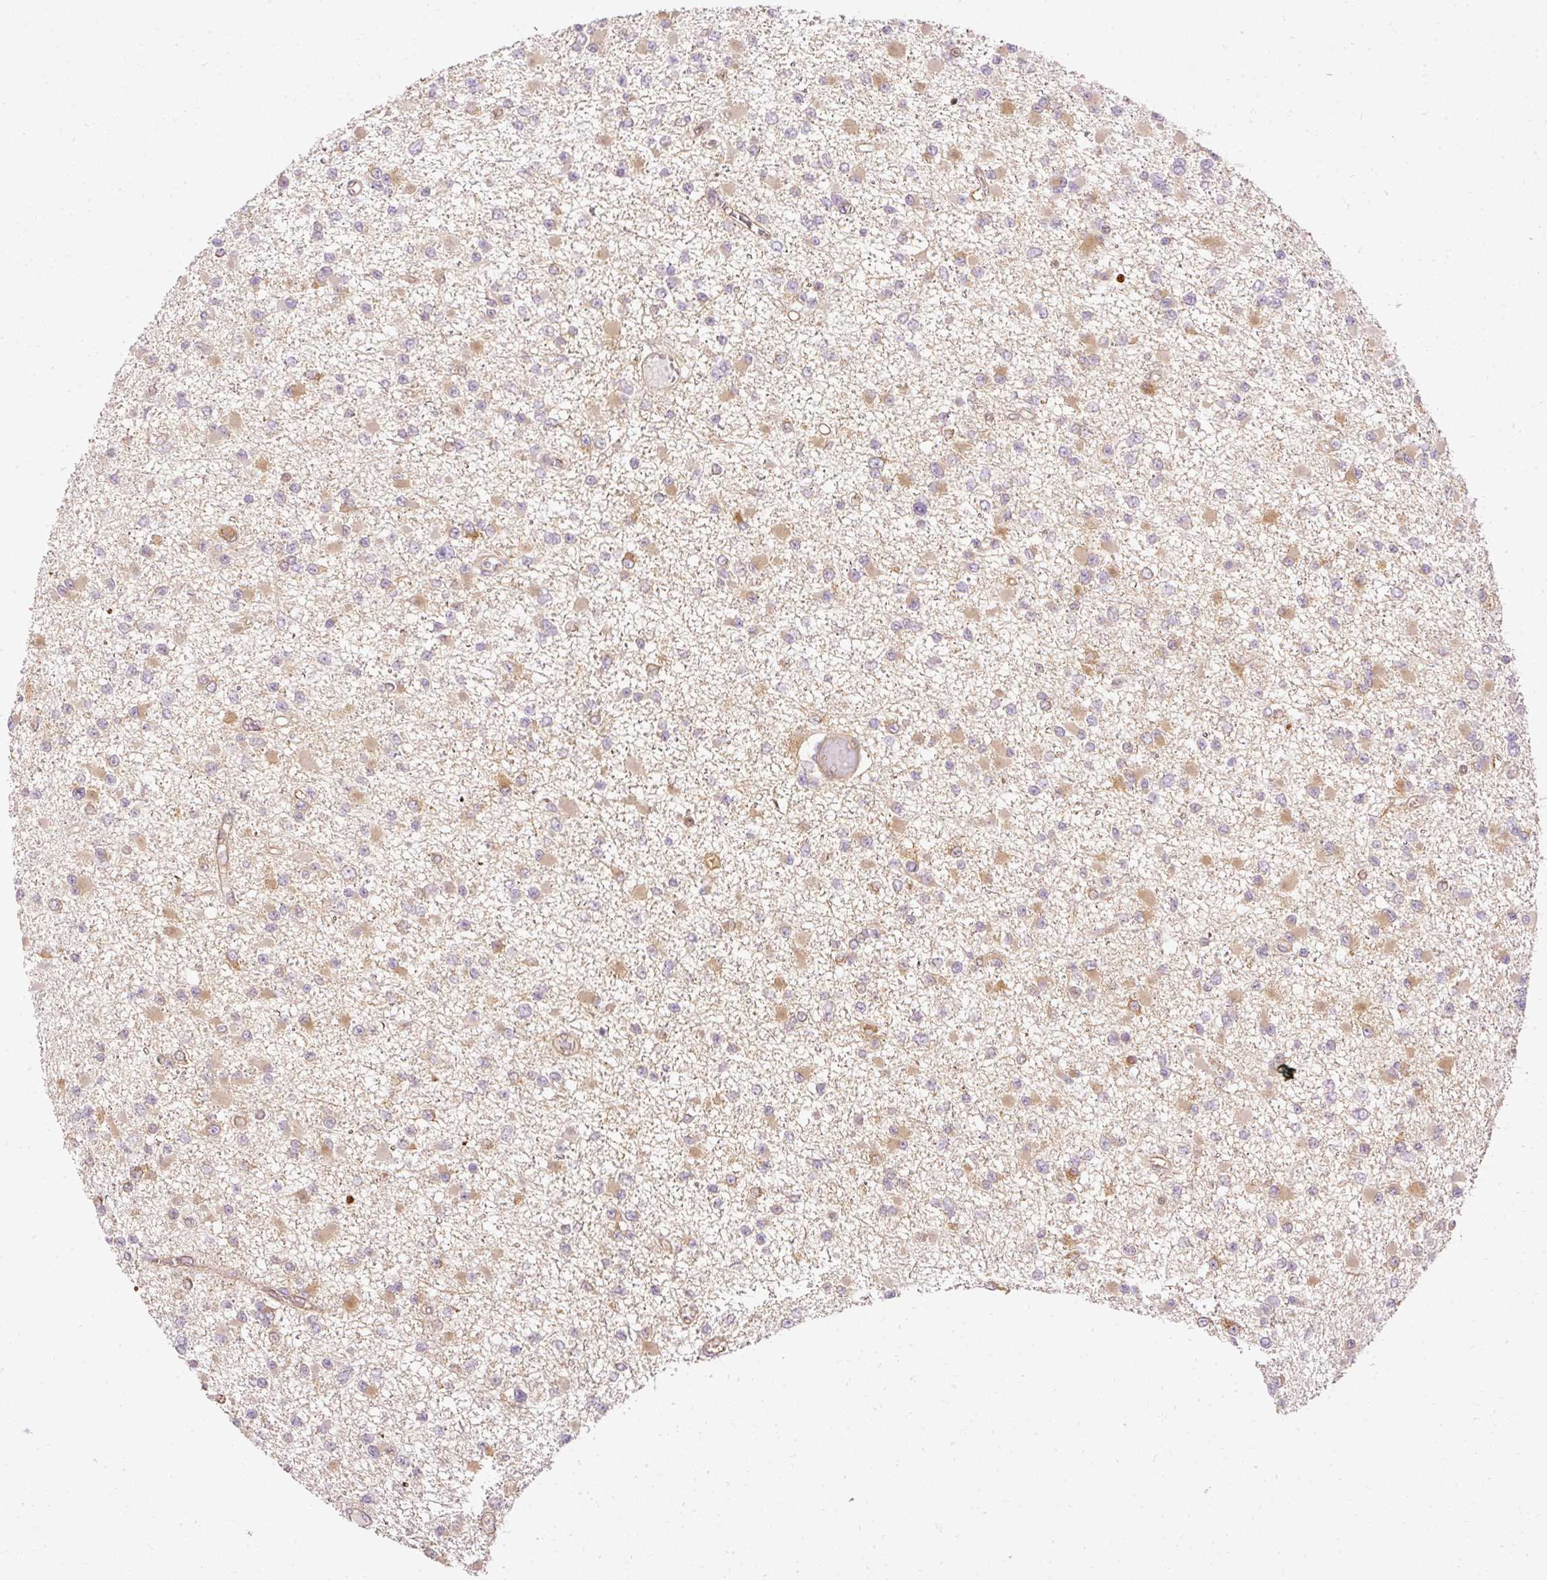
{"staining": {"intensity": "weak", "quantity": ">75%", "location": "cytoplasmic/membranous"}, "tissue": "glioma", "cell_type": "Tumor cells", "image_type": "cancer", "snomed": [{"axis": "morphology", "description": "Glioma, malignant, Low grade"}, {"axis": "topography", "description": "Brain"}], "caption": "Immunohistochemistry of low-grade glioma (malignant) reveals low levels of weak cytoplasmic/membranous positivity in approximately >75% of tumor cells.", "gene": "ARMH3", "patient": {"sex": "female", "age": 22}}